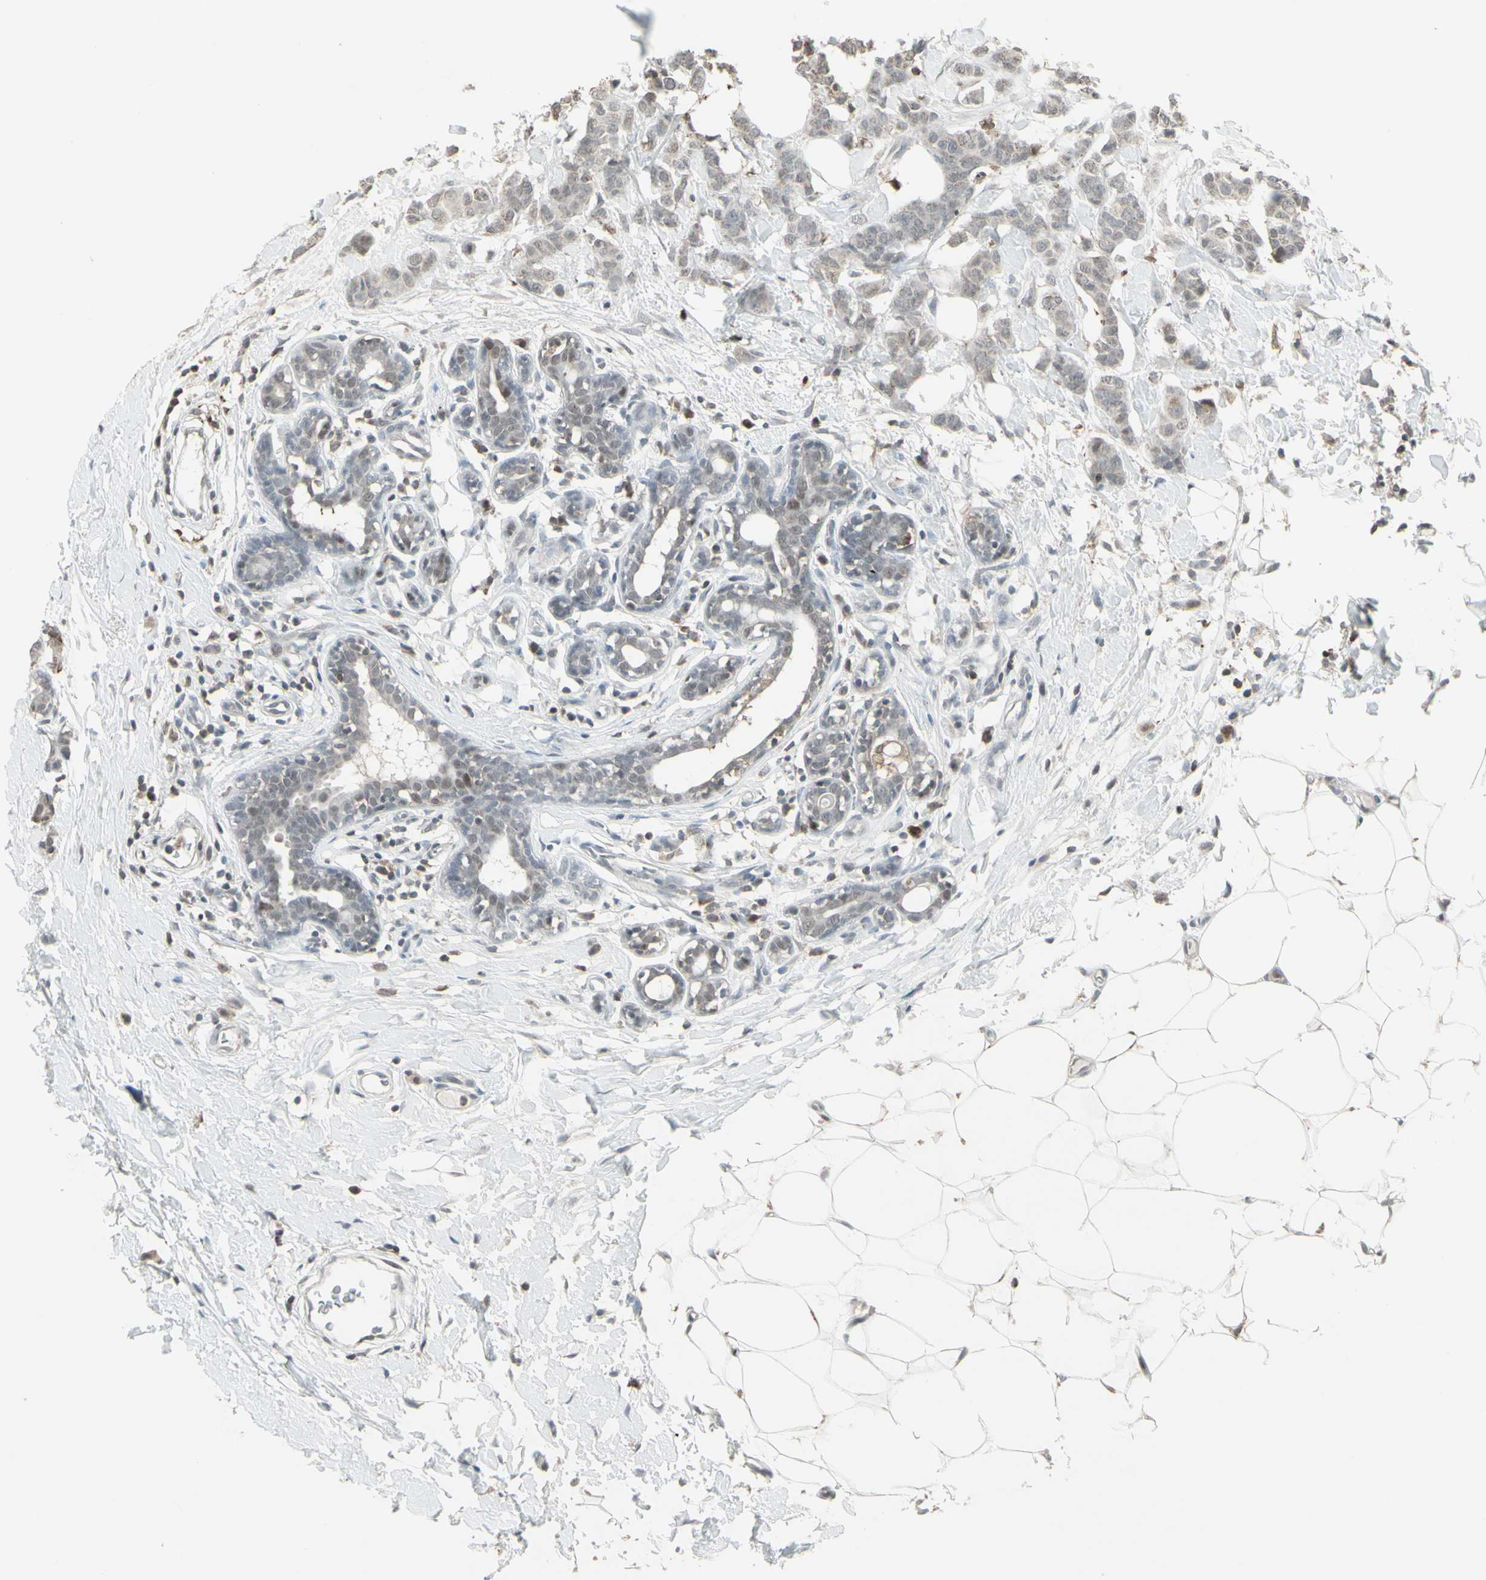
{"staining": {"intensity": "negative", "quantity": "none", "location": "none"}, "tissue": "breast cancer", "cell_type": "Tumor cells", "image_type": "cancer", "snomed": [{"axis": "morphology", "description": "Normal tissue, NOS"}, {"axis": "morphology", "description": "Duct carcinoma"}, {"axis": "topography", "description": "Breast"}], "caption": "Micrograph shows no significant protein expression in tumor cells of breast cancer.", "gene": "SAMSN1", "patient": {"sex": "female", "age": 40}}